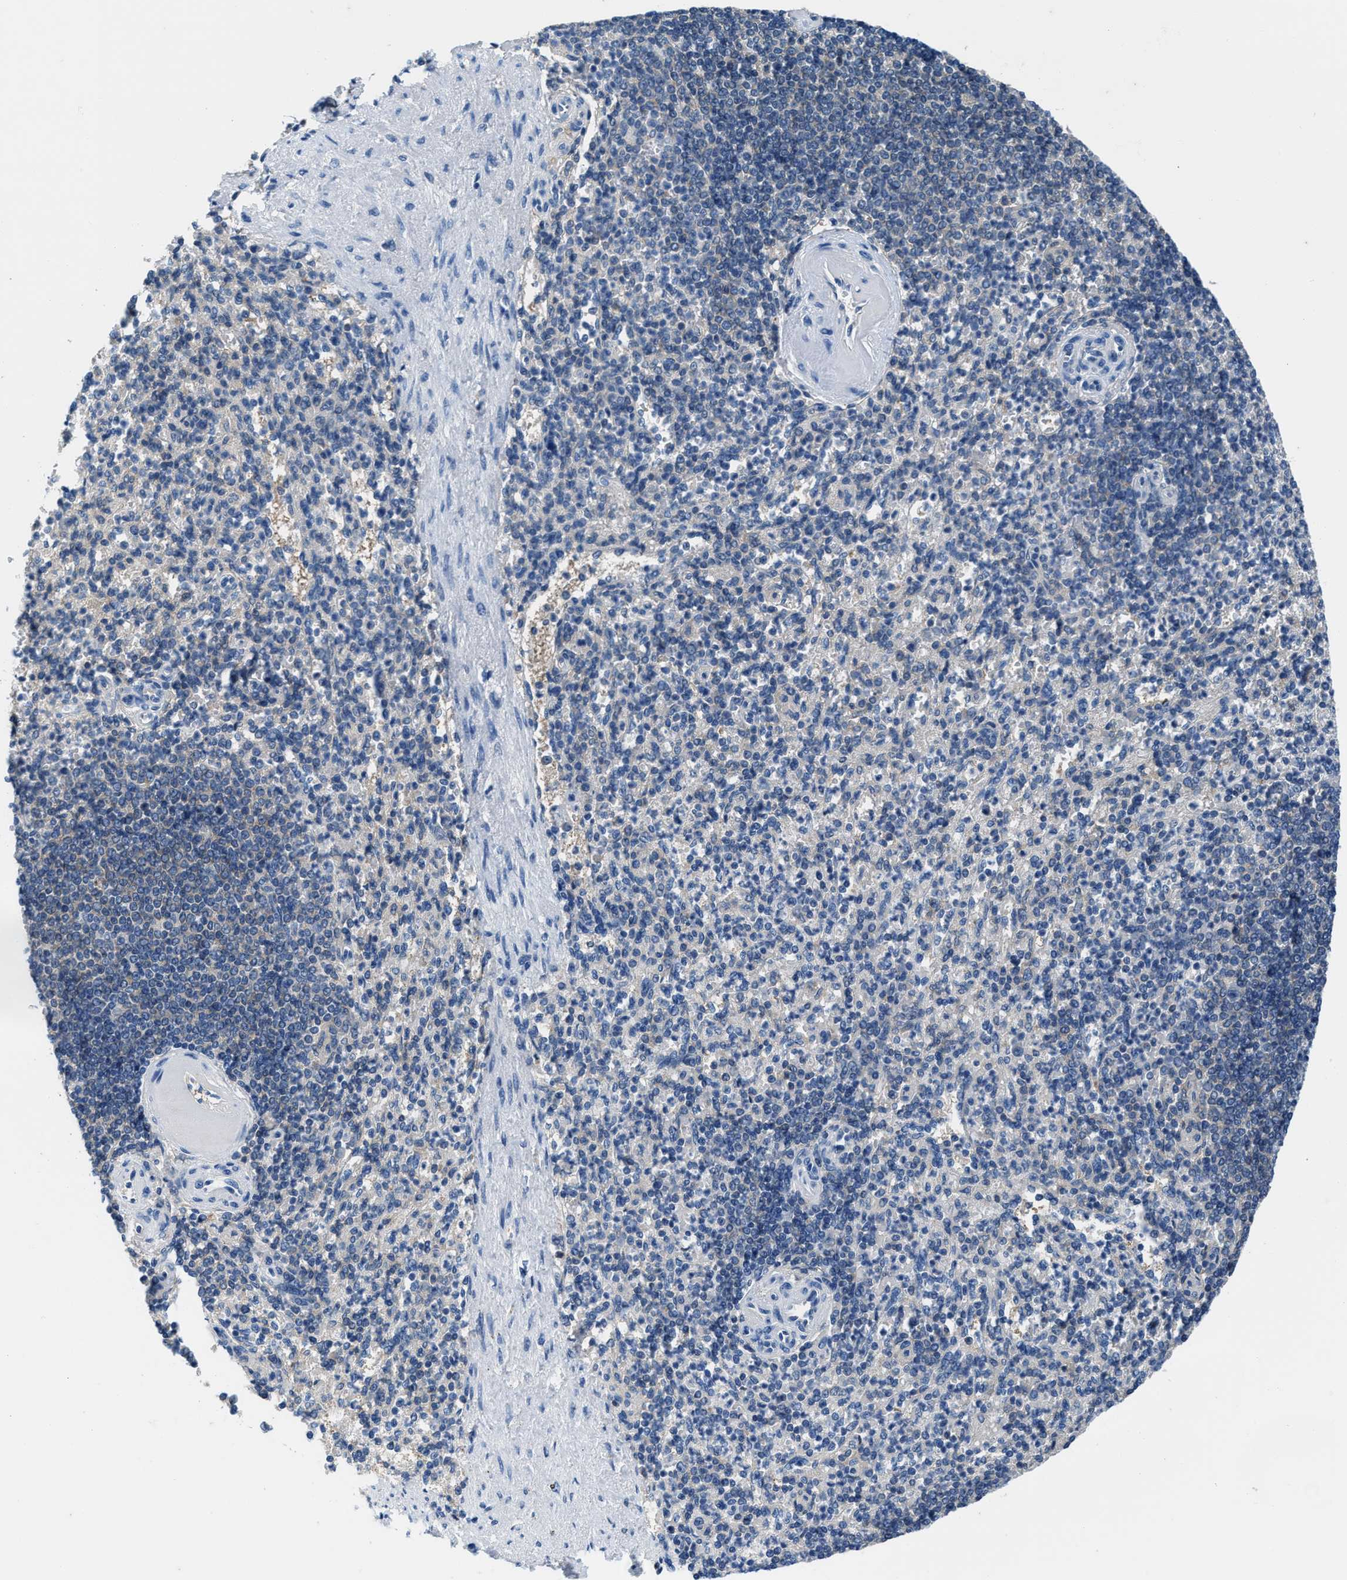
{"staining": {"intensity": "negative", "quantity": "none", "location": "none"}, "tissue": "spleen", "cell_type": "Cells in red pulp", "image_type": "normal", "snomed": [{"axis": "morphology", "description": "Normal tissue, NOS"}, {"axis": "topography", "description": "Spleen"}], "caption": "Cells in red pulp show no significant protein staining in unremarkable spleen.", "gene": "NUDT5", "patient": {"sex": "female", "age": 74}}